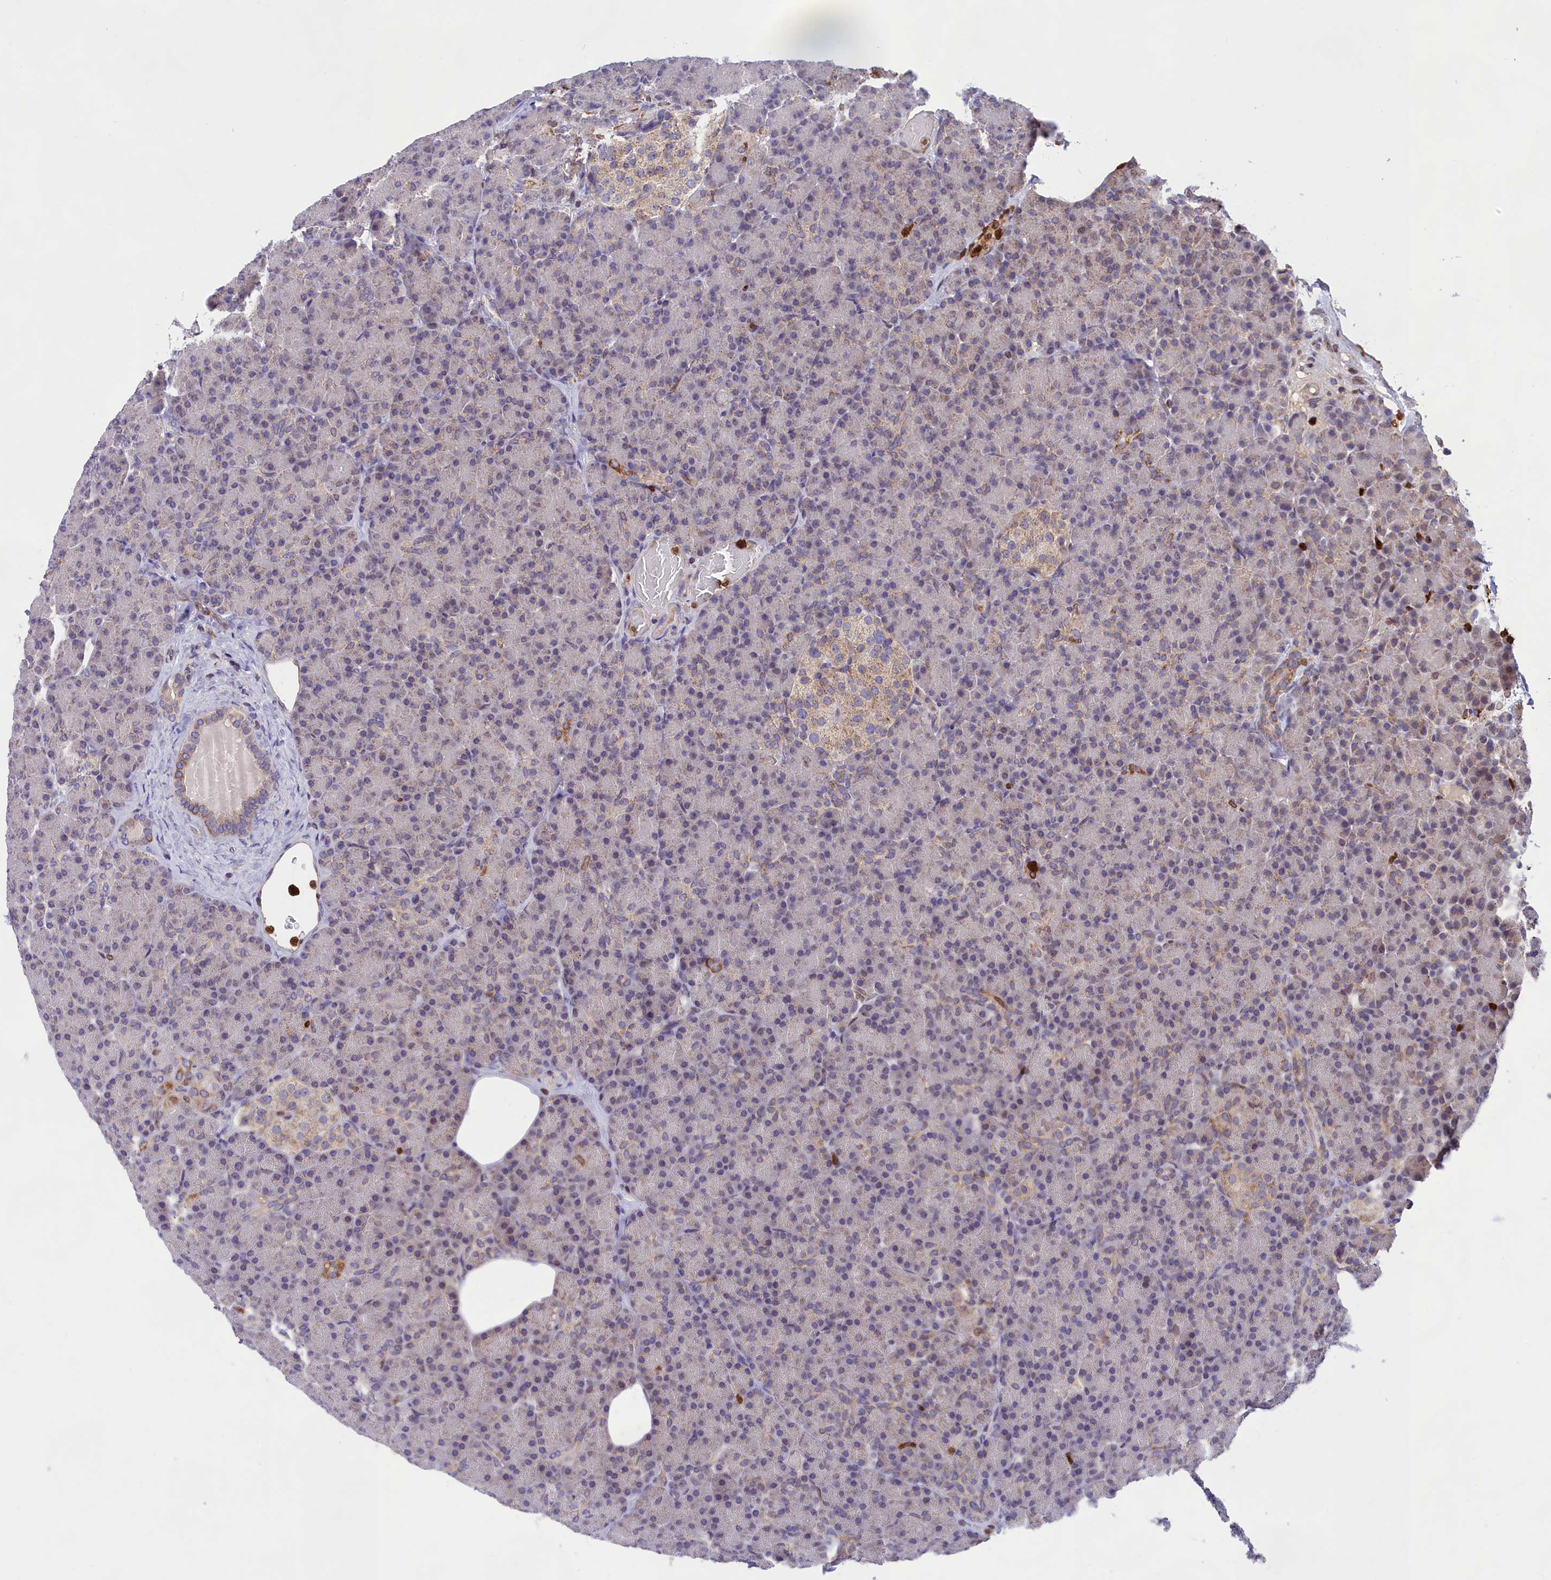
{"staining": {"intensity": "moderate", "quantity": "<25%", "location": "cytoplasmic/membranous"}, "tissue": "pancreas", "cell_type": "Exocrine glandular cells", "image_type": "normal", "snomed": [{"axis": "morphology", "description": "Normal tissue, NOS"}, {"axis": "topography", "description": "Pancreas"}], "caption": "Brown immunohistochemical staining in unremarkable human pancreas demonstrates moderate cytoplasmic/membranous expression in about <25% of exocrine glandular cells. The staining was performed using DAB, with brown indicating positive protein expression. Nuclei are stained blue with hematoxylin.", "gene": "PKHD1L1", "patient": {"sex": "female", "age": 43}}